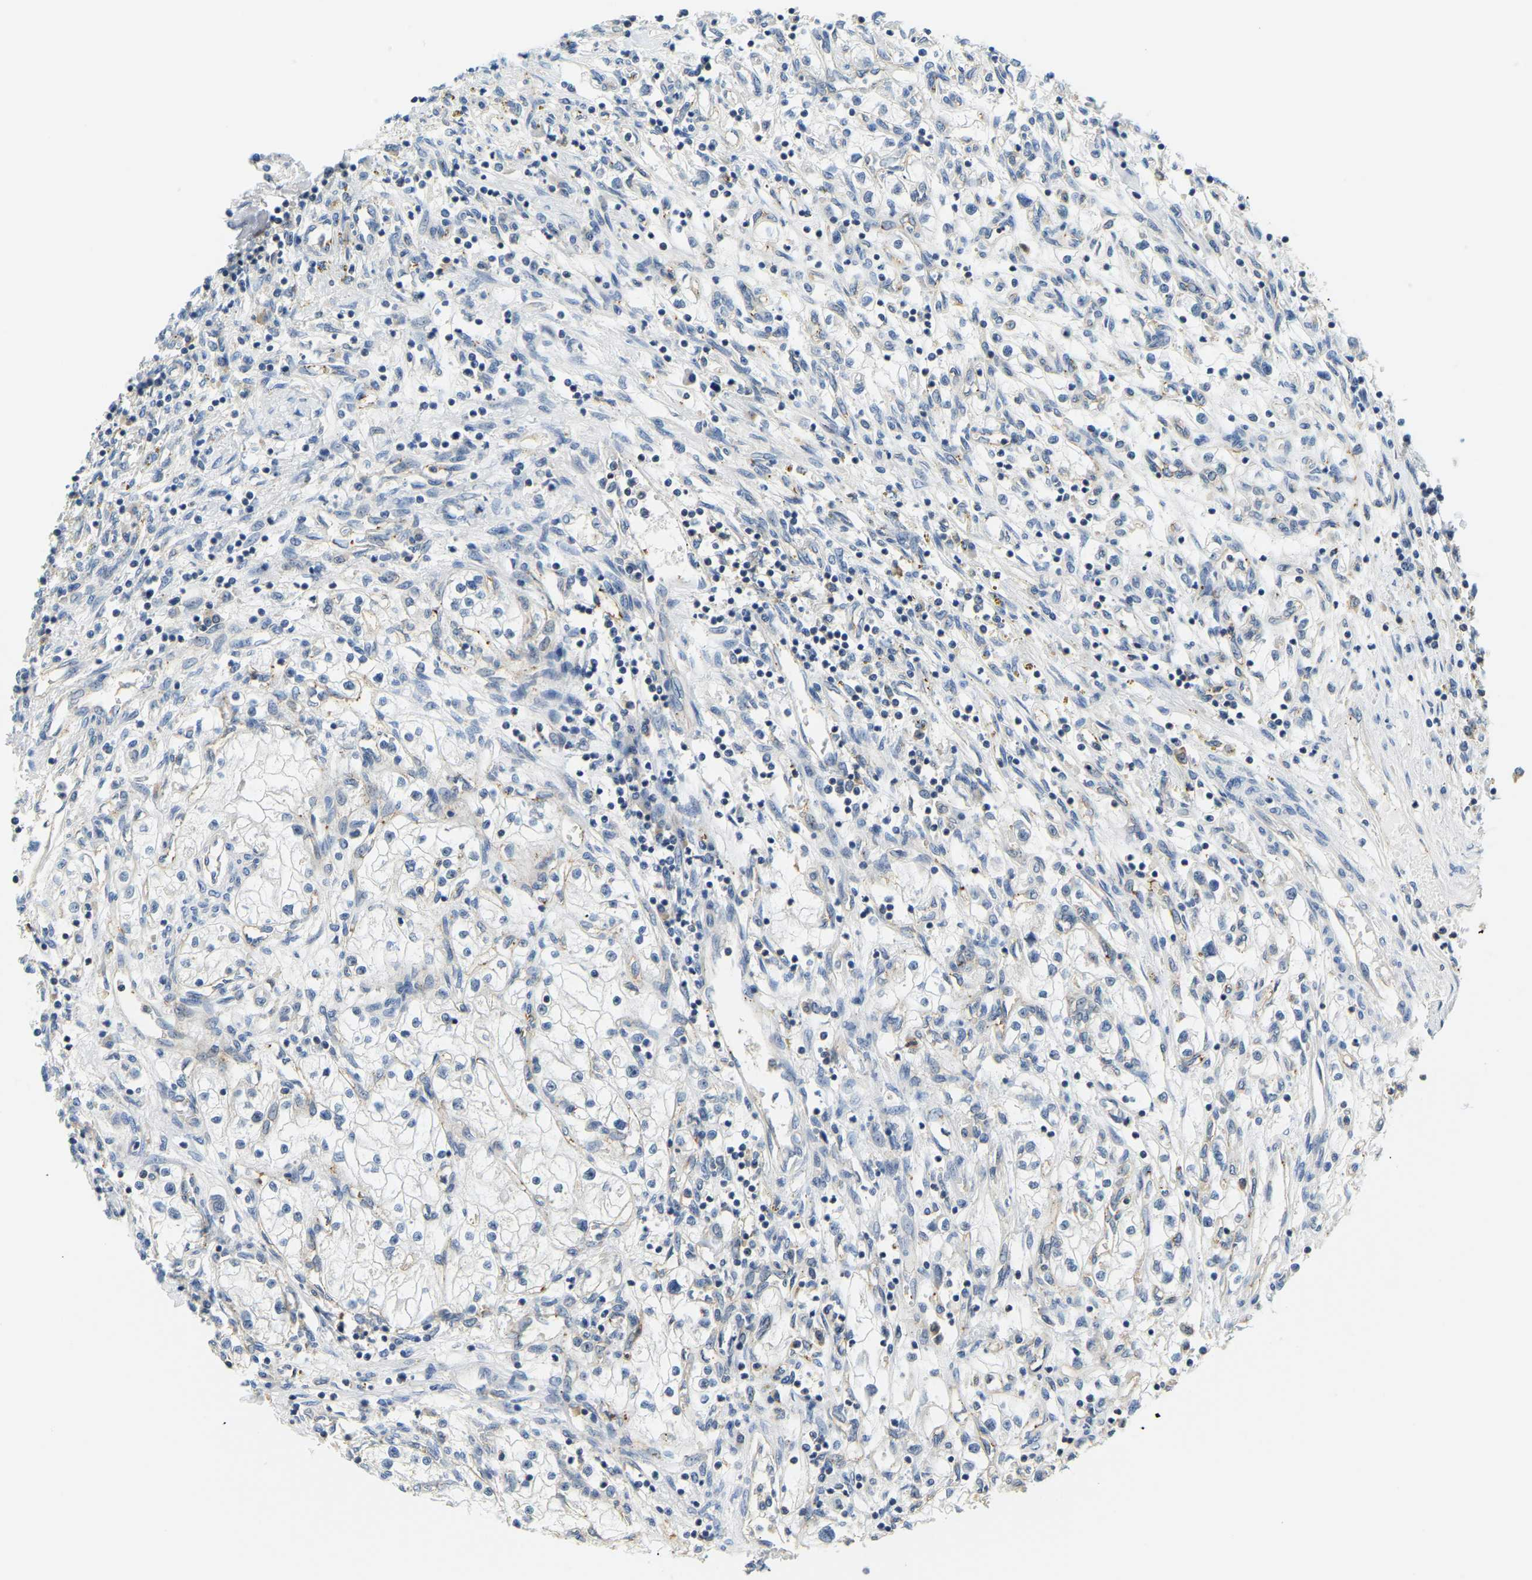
{"staining": {"intensity": "negative", "quantity": "none", "location": "none"}, "tissue": "renal cancer", "cell_type": "Tumor cells", "image_type": "cancer", "snomed": [{"axis": "morphology", "description": "Adenocarcinoma, NOS"}, {"axis": "topography", "description": "Kidney"}], "caption": "Image shows no significant protein staining in tumor cells of renal cancer (adenocarcinoma). The staining is performed using DAB brown chromogen with nuclei counter-stained in using hematoxylin.", "gene": "RRP1", "patient": {"sex": "male", "age": 68}}